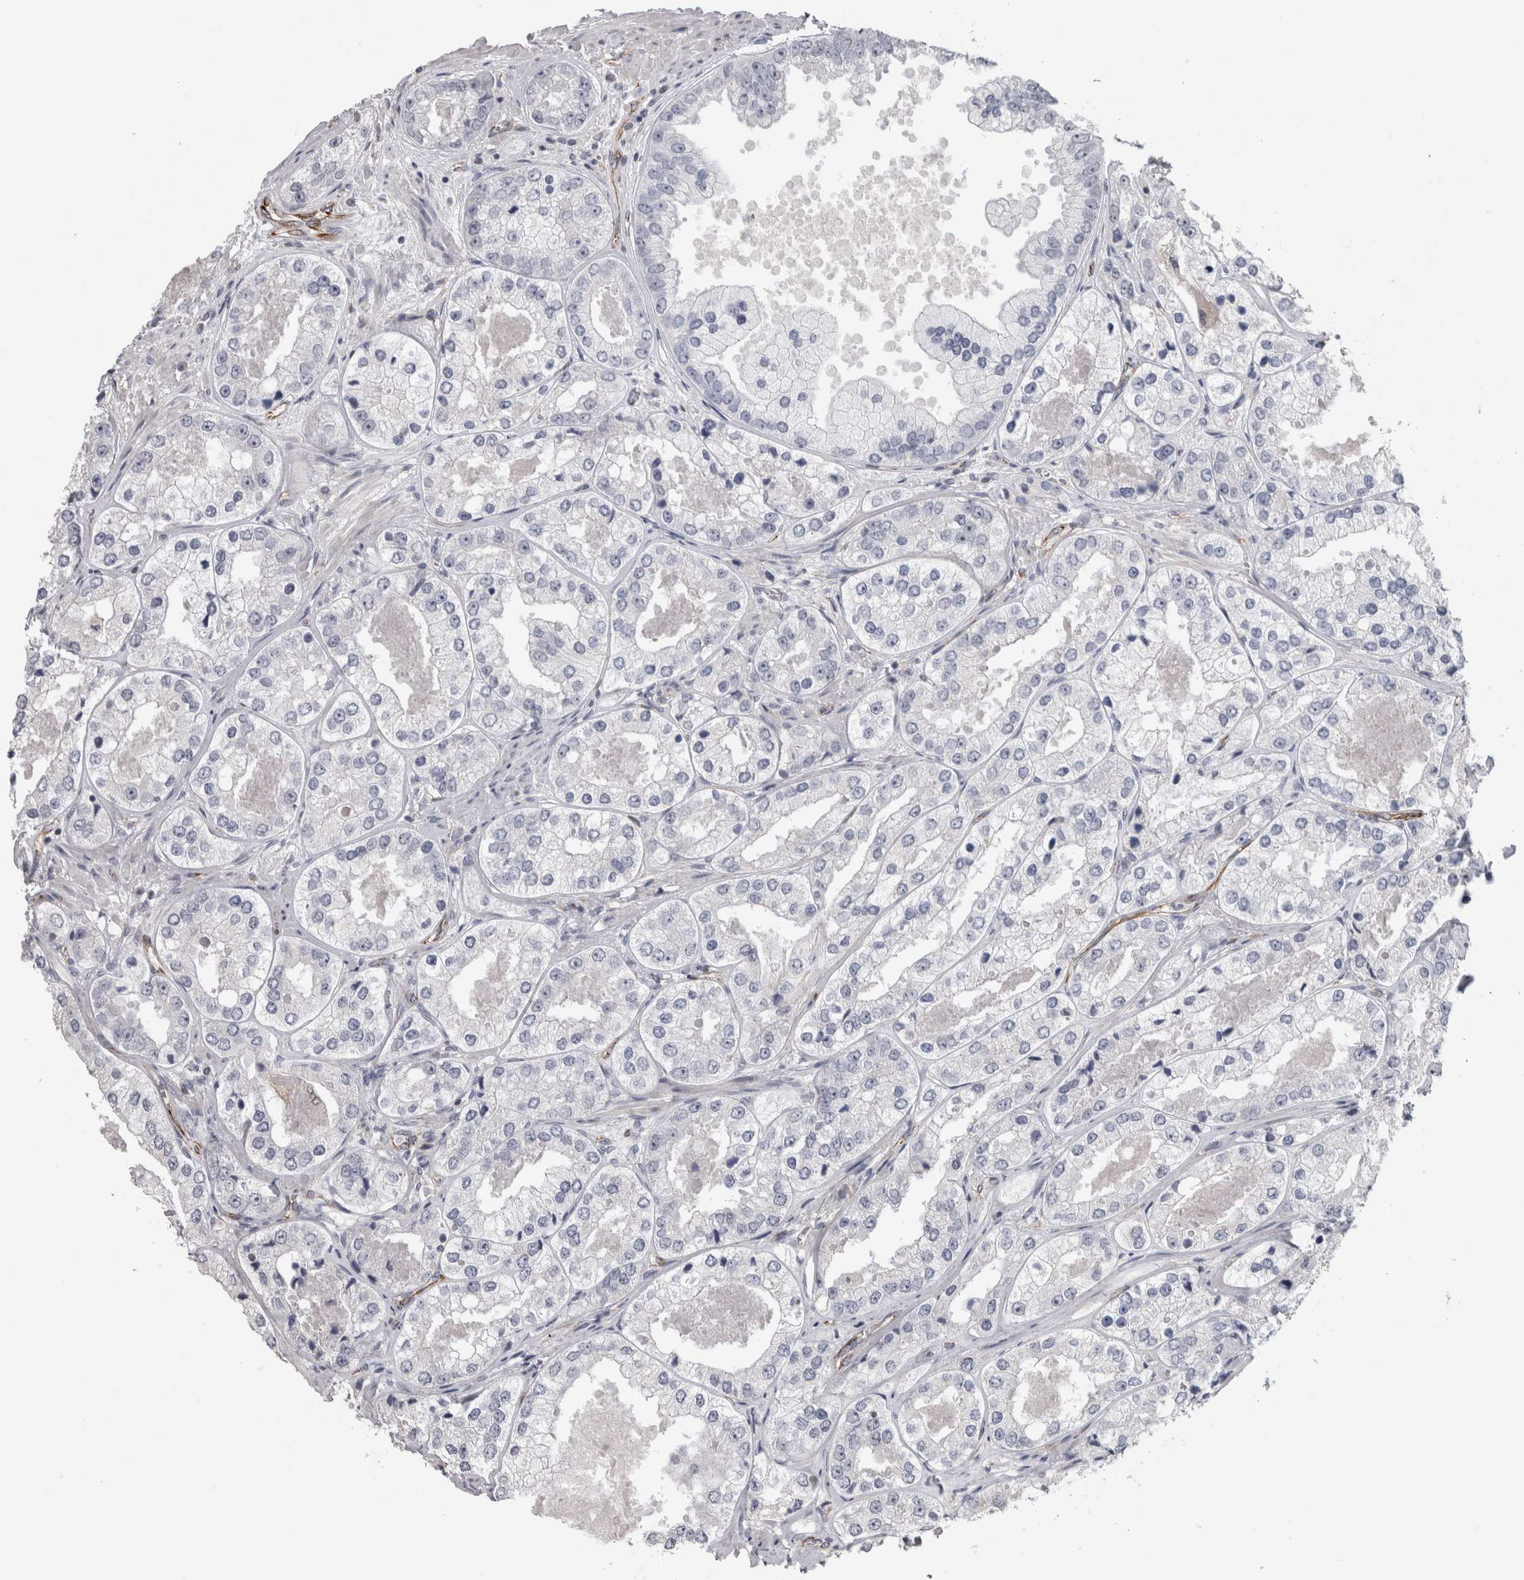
{"staining": {"intensity": "negative", "quantity": "none", "location": "none"}, "tissue": "prostate cancer", "cell_type": "Tumor cells", "image_type": "cancer", "snomed": [{"axis": "morphology", "description": "Adenocarcinoma, High grade"}, {"axis": "topography", "description": "Prostate"}], "caption": "Immunohistochemistry micrograph of prostate cancer (high-grade adenocarcinoma) stained for a protein (brown), which displays no positivity in tumor cells. (DAB immunohistochemistry (IHC) visualized using brightfield microscopy, high magnification).", "gene": "ACOT7", "patient": {"sex": "male", "age": 61}}